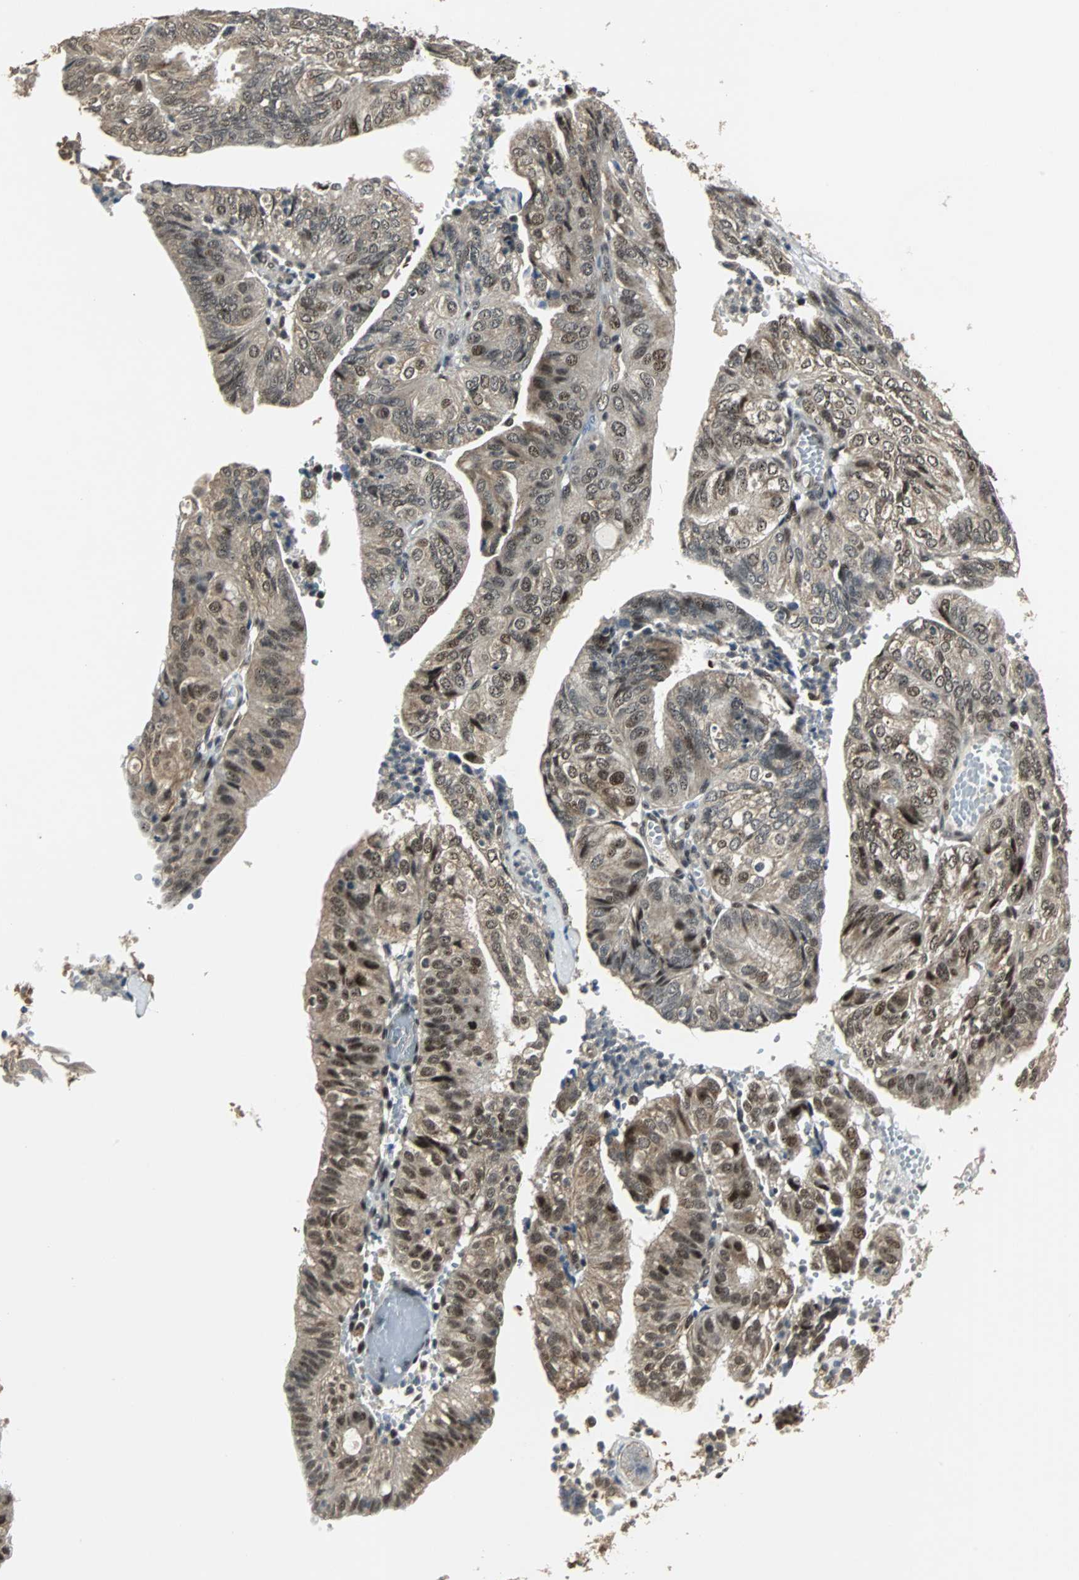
{"staining": {"intensity": "strong", "quantity": "<25%", "location": "nuclear"}, "tissue": "endometrial cancer", "cell_type": "Tumor cells", "image_type": "cancer", "snomed": [{"axis": "morphology", "description": "Adenocarcinoma, NOS"}, {"axis": "topography", "description": "Uterus"}], "caption": "Immunohistochemical staining of human endometrial cancer exhibits strong nuclear protein positivity in approximately <25% of tumor cells.", "gene": "MED4", "patient": {"sex": "female", "age": 60}}